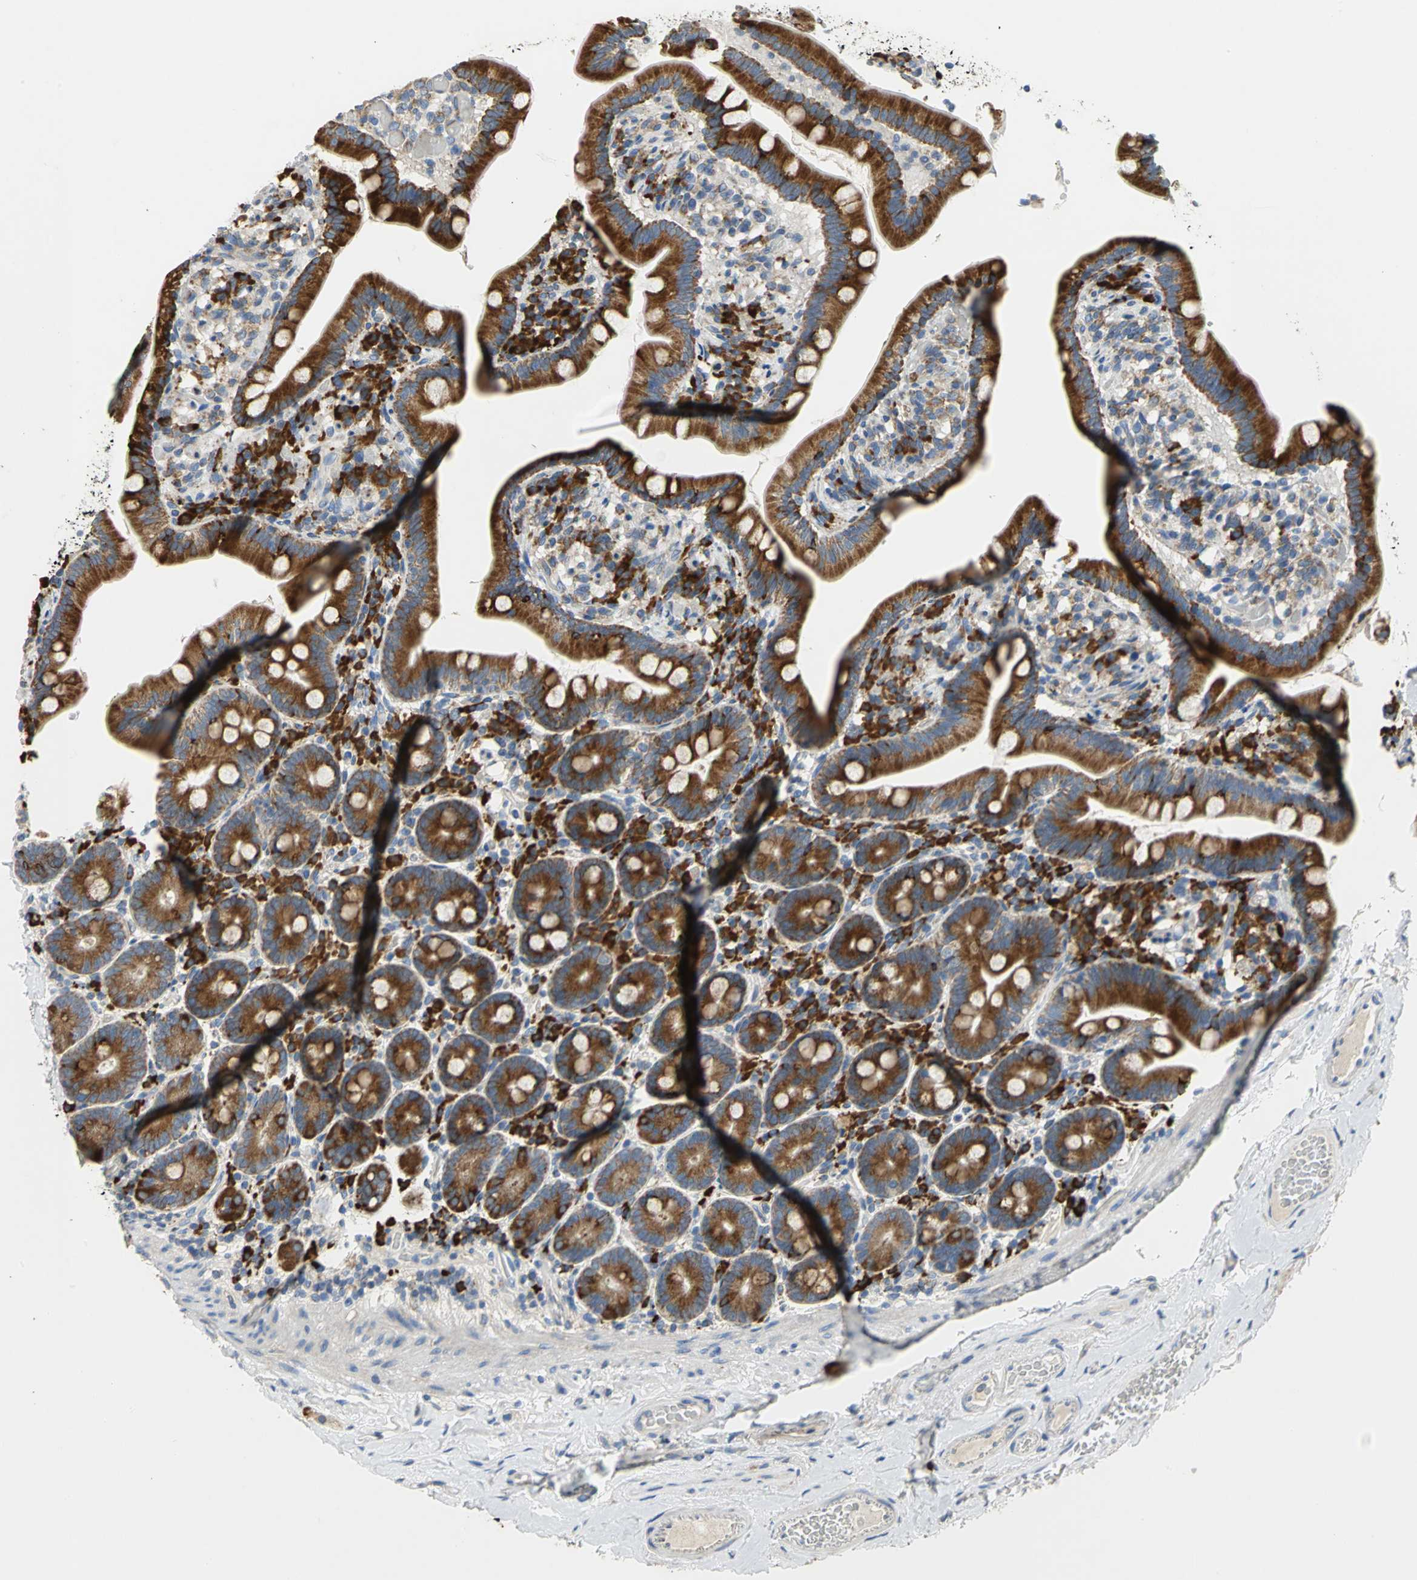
{"staining": {"intensity": "strong", "quantity": ">75%", "location": "cytoplasmic/membranous"}, "tissue": "duodenum", "cell_type": "Glandular cells", "image_type": "normal", "snomed": [{"axis": "morphology", "description": "Normal tissue, NOS"}, {"axis": "topography", "description": "Duodenum"}], "caption": "Immunohistochemical staining of unremarkable human duodenum displays >75% levels of strong cytoplasmic/membranous protein expression in about >75% of glandular cells.", "gene": "TULP4", "patient": {"sex": "male", "age": 66}}